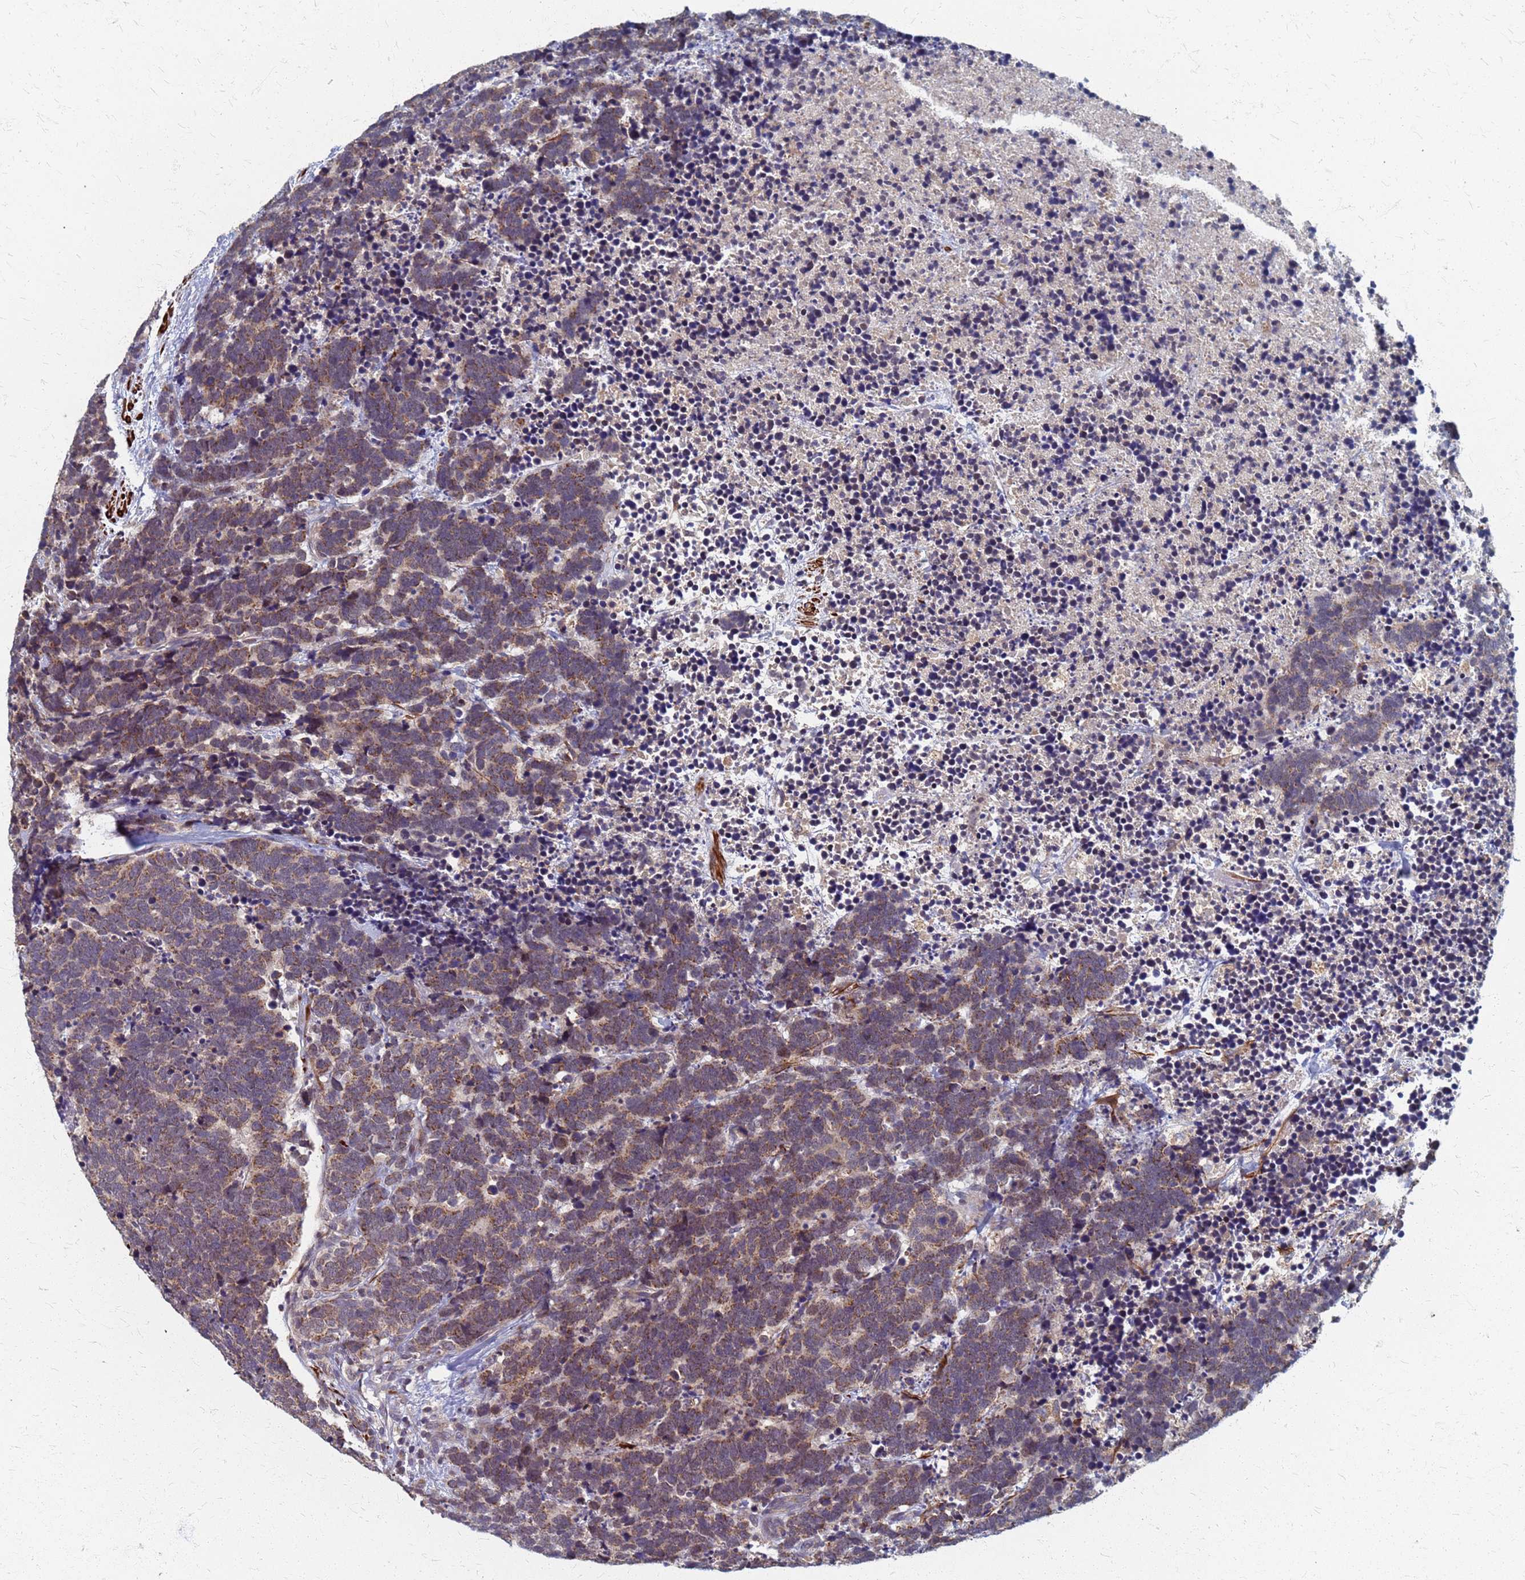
{"staining": {"intensity": "moderate", "quantity": ">75%", "location": "cytoplasmic/membranous"}, "tissue": "carcinoid", "cell_type": "Tumor cells", "image_type": "cancer", "snomed": [{"axis": "morphology", "description": "Carcinoma, NOS"}, {"axis": "morphology", "description": "Carcinoid, malignant, NOS"}, {"axis": "topography", "description": "Urinary bladder"}], "caption": "Approximately >75% of tumor cells in carcinoma reveal moderate cytoplasmic/membranous protein staining as visualized by brown immunohistochemical staining.", "gene": "ATPAF1", "patient": {"sex": "male", "age": 57}}